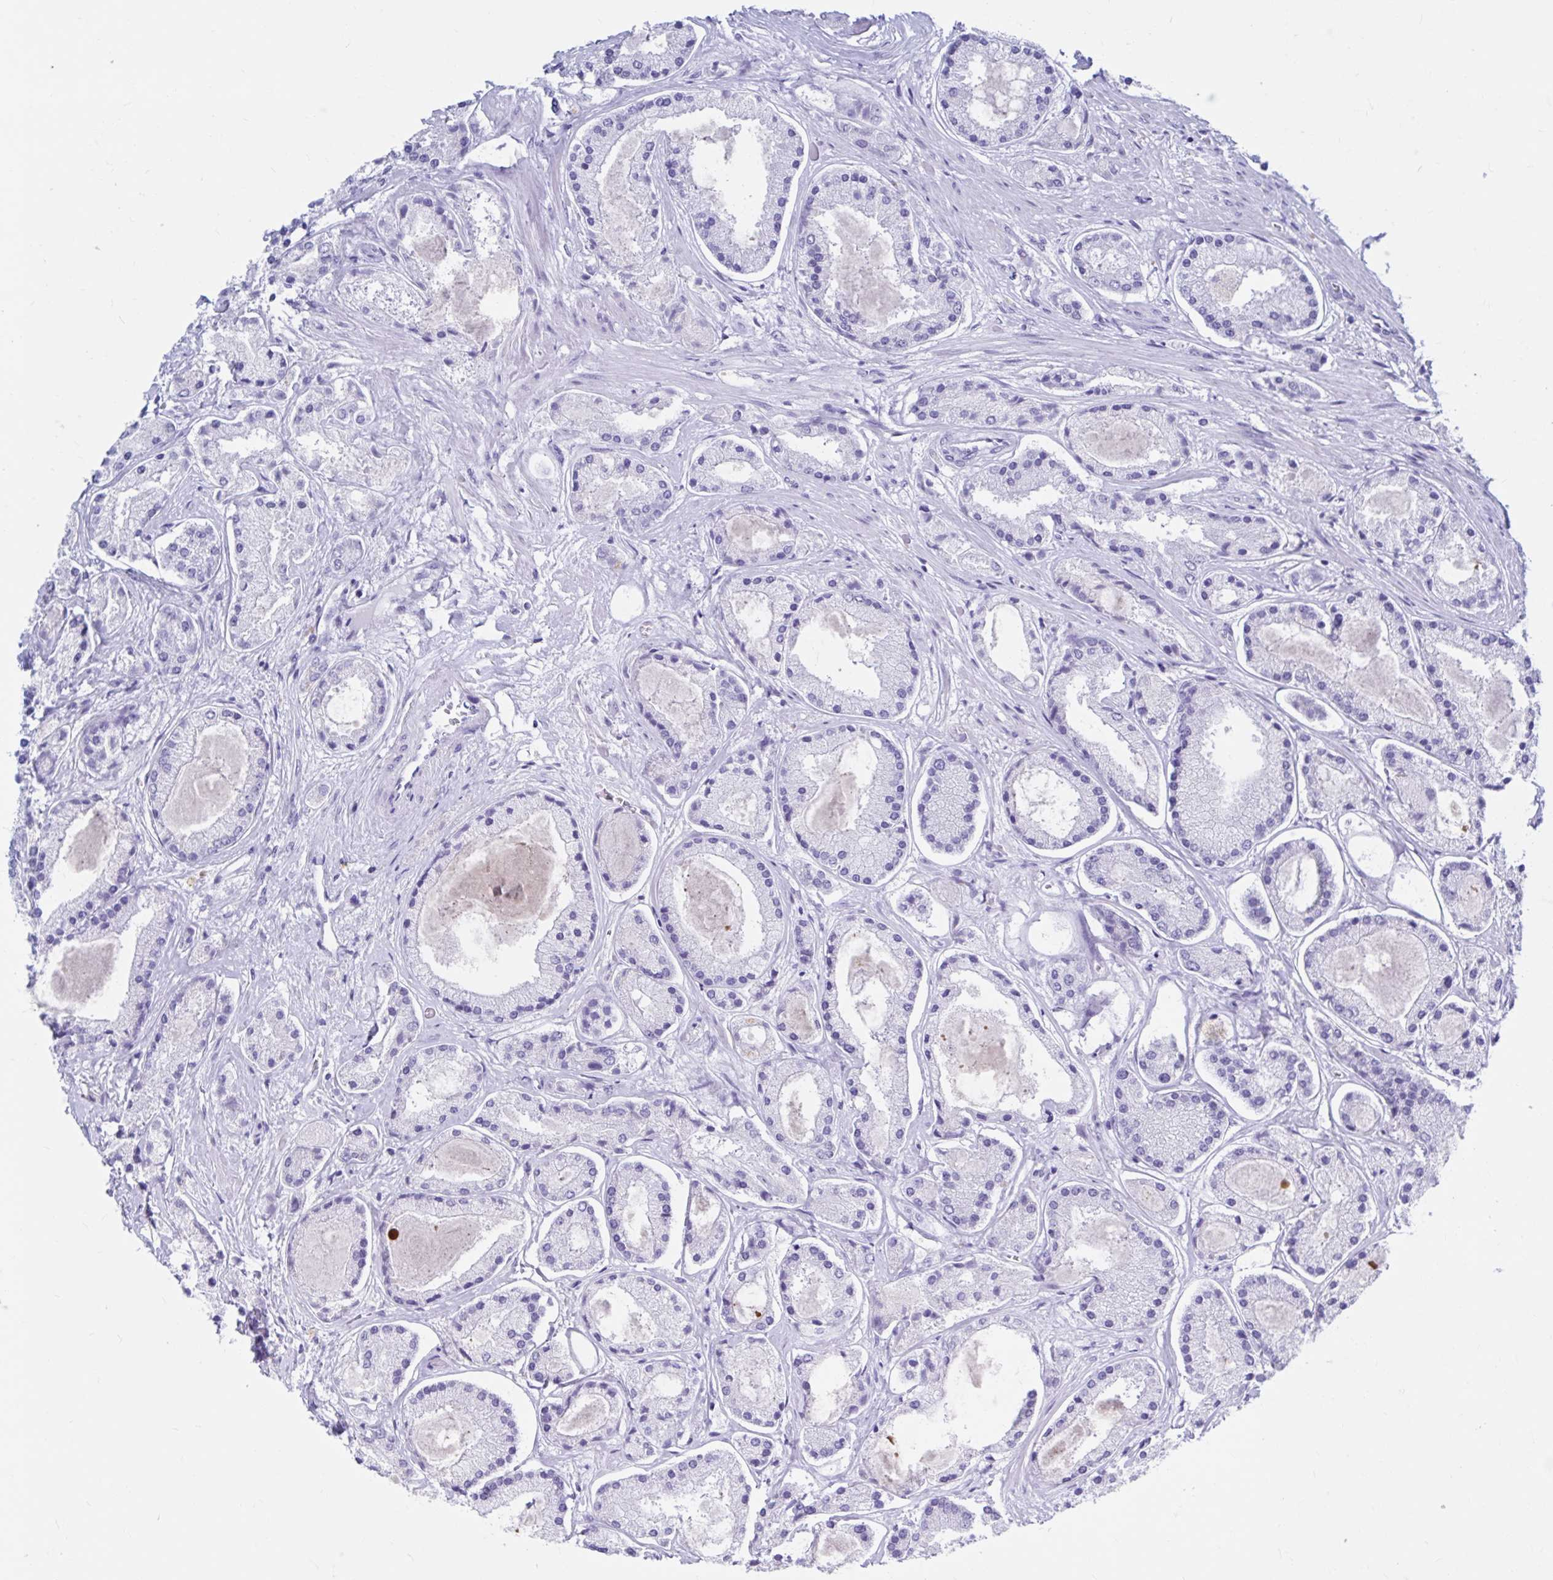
{"staining": {"intensity": "negative", "quantity": "none", "location": "none"}, "tissue": "prostate cancer", "cell_type": "Tumor cells", "image_type": "cancer", "snomed": [{"axis": "morphology", "description": "Adenocarcinoma, High grade"}, {"axis": "topography", "description": "Prostate"}], "caption": "Prostate cancer was stained to show a protein in brown. There is no significant expression in tumor cells.", "gene": "DPEP3", "patient": {"sex": "male", "age": 67}}